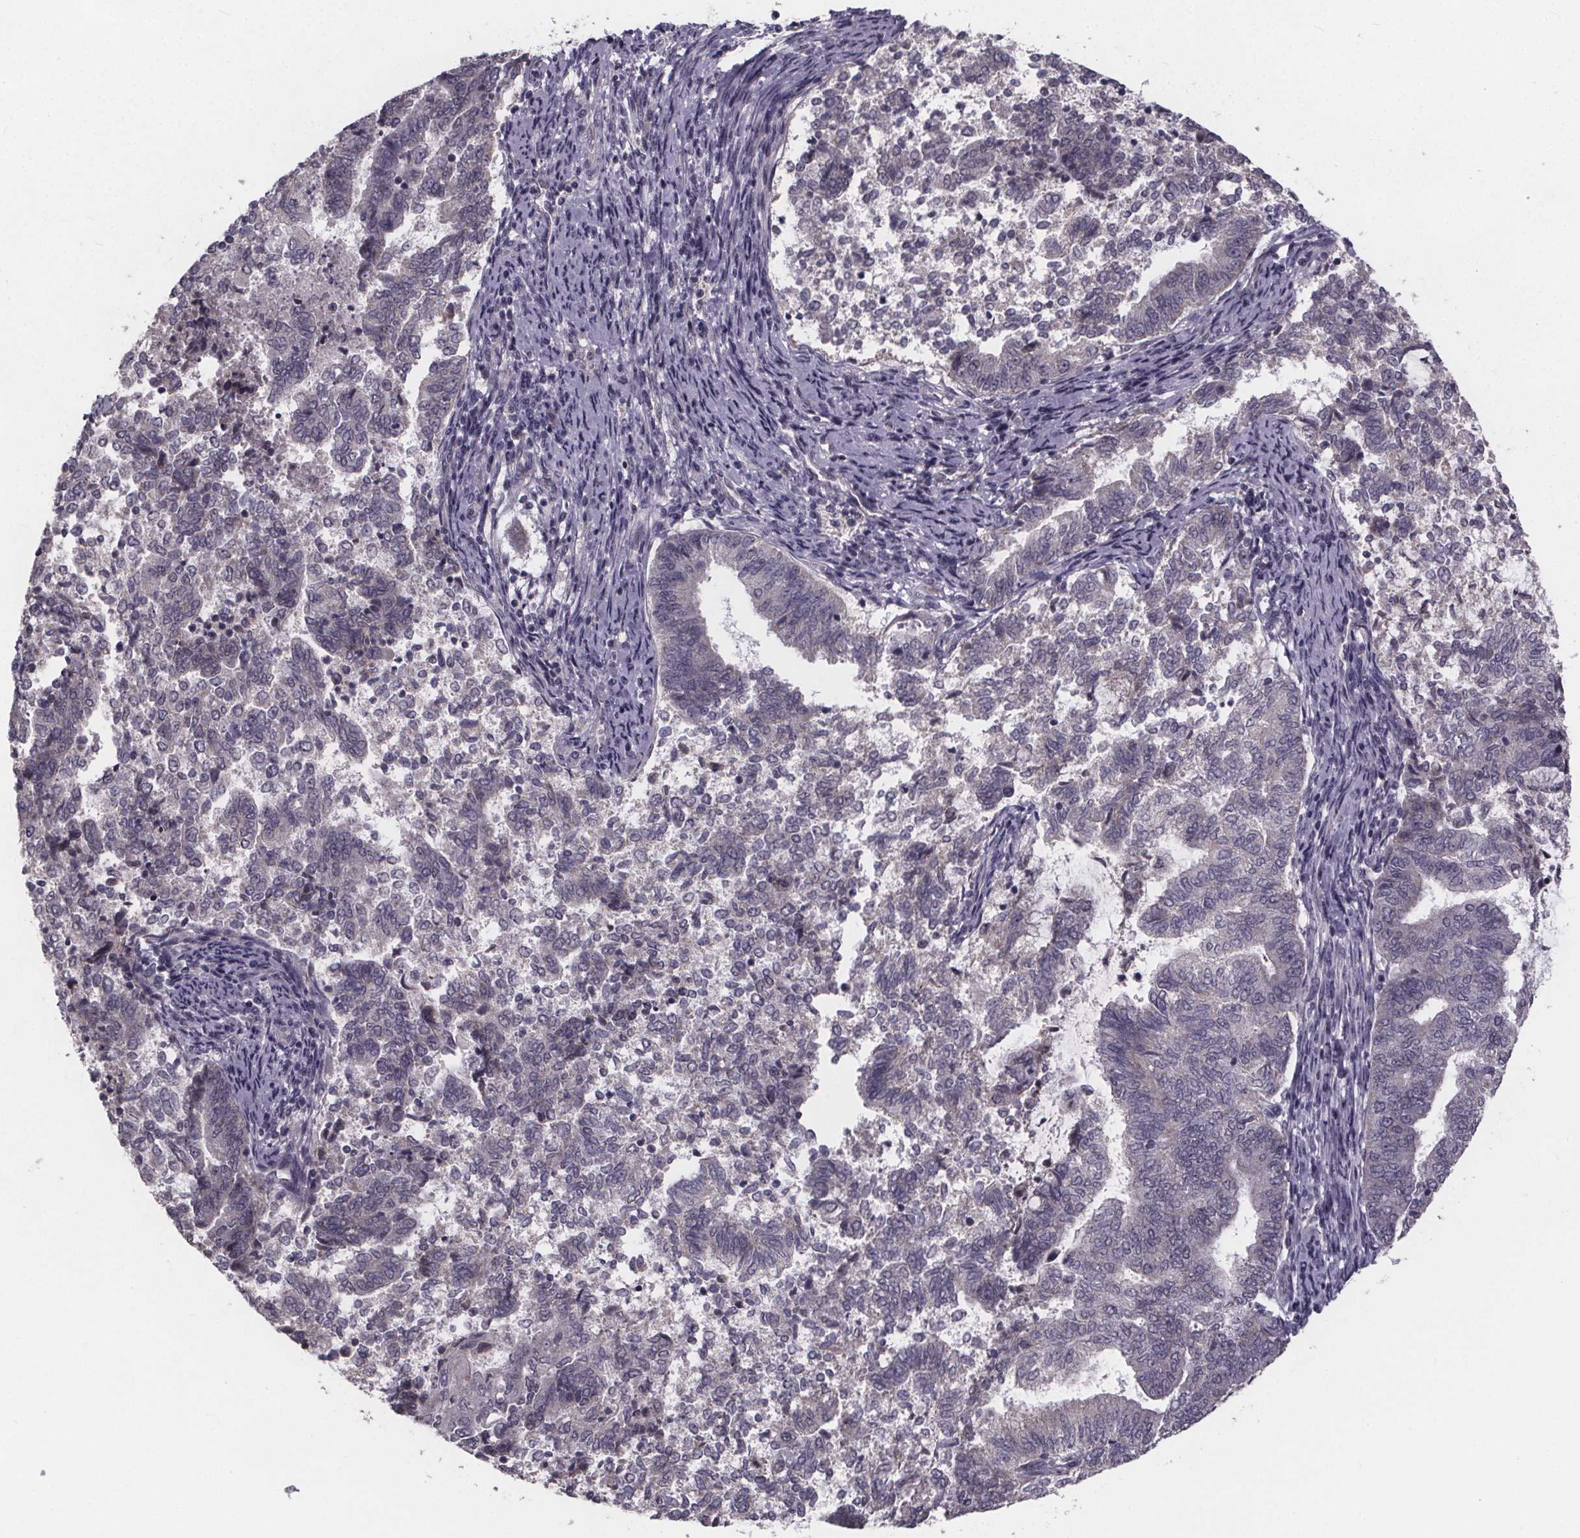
{"staining": {"intensity": "weak", "quantity": "<25%", "location": "cytoplasmic/membranous"}, "tissue": "endometrial cancer", "cell_type": "Tumor cells", "image_type": "cancer", "snomed": [{"axis": "morphology", "description": "Adenocarcinoma, NOS"}, {"axis": "topography", "description": "Endometrium"}], "caption": "Immunohistochemistry micrograph of endometrial cancer (adenocarcinoma) stained for a protein (brown), which demonstrates no positivity in tumor cells.", "gene": "FAM181B", "patient": {"sex": "female", "age": 65}}